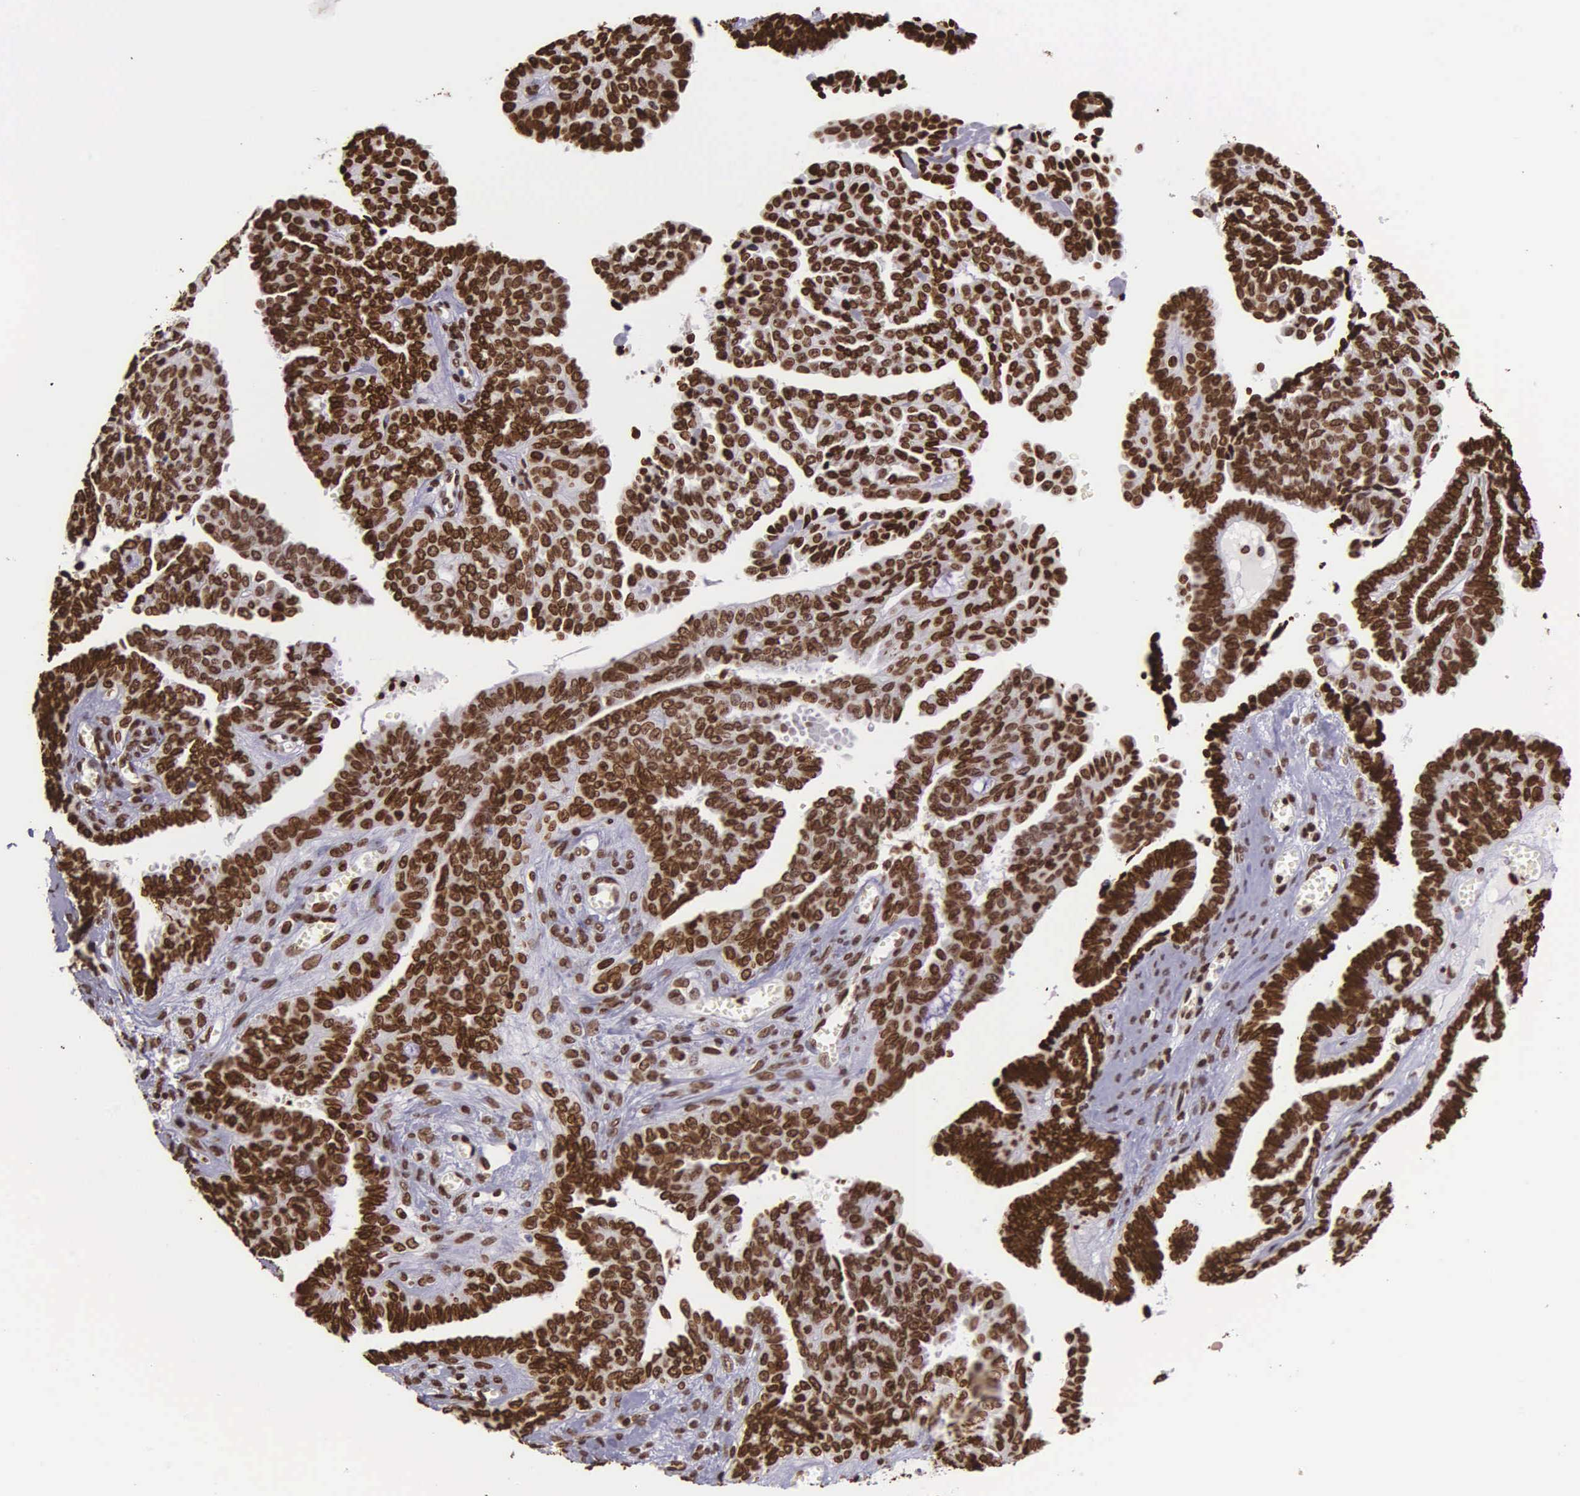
{"staining": {"intensity": "strong", "quantity": ">75%", "location": "nuclear"}, "tissue": "ovarian cancer", "cell_type": "Tumor cells", "image_type": "cancer", "snomed": [{"axis": "morphology", "description": "Cystadenocarcinoma, serous, NOS"}, {"axis": "topography", "description": "Ovary"}], "caption": "A brown stain shows strong nuclear expression of a protein in human ovarian cancer (serous cystadenocarcinoma) tumor cells.", "gene": "H1-0", "patient": {"sex": "female", "age": 71}}